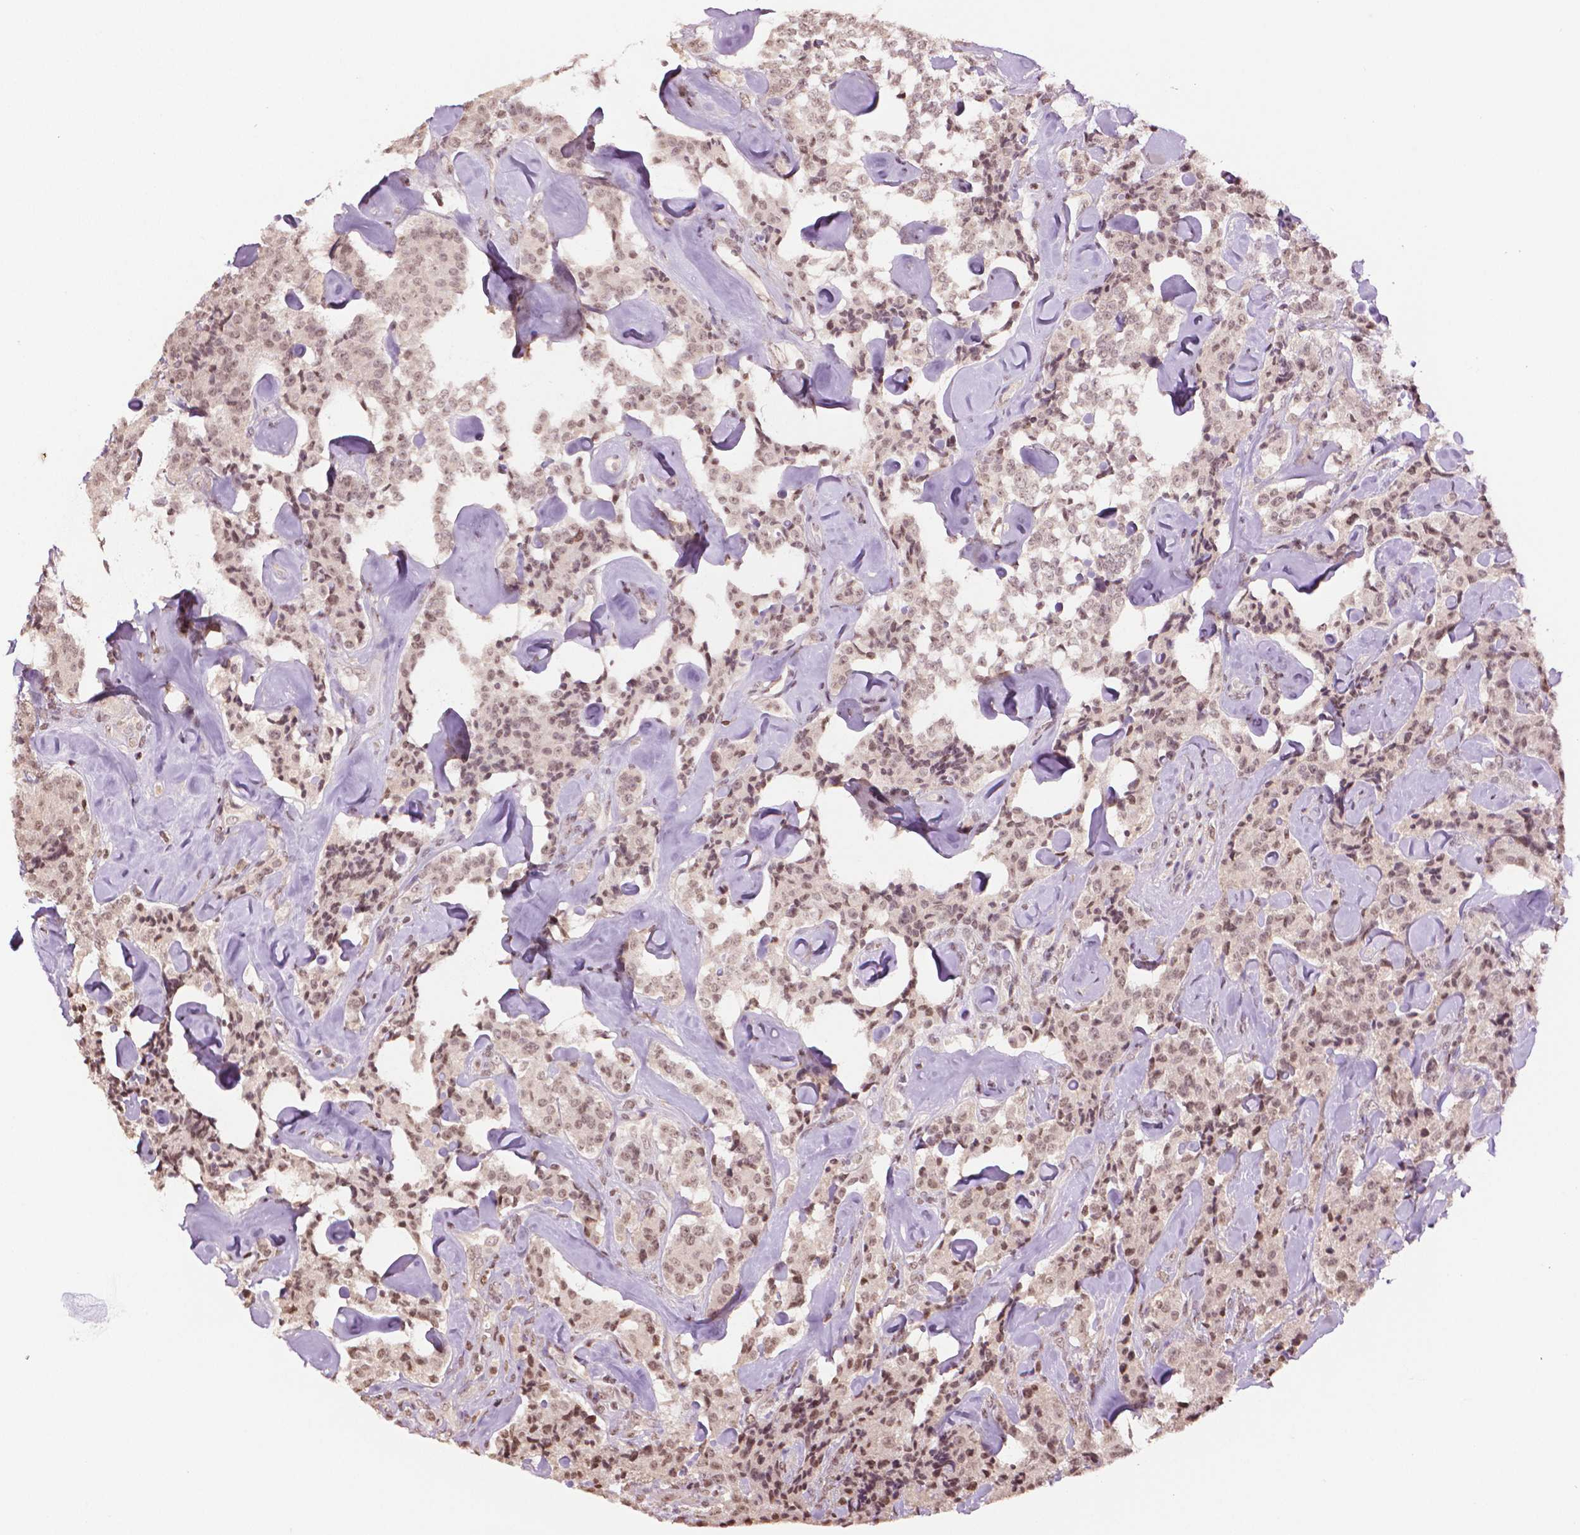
{"staining": {"intensity": "moderate", "quantity": ">75%", "location": "nuclear"}, "tissue": "carcinoid", "cell_type": "Tumor cells", "image_type": "cancer", "snomed": [{"axis": "morphology", "description": "Carcinoid, malignant, NOS"}, {"axis": "topography", "description": "Pancreas"}], "caption": "Immunohistochemical staining of carcinoid (malignant) reveals moderate nuclear protein expression in about >75% of tumor cells.", "gene": "DEK", "patient": {"sex": "male", "age": 41}}